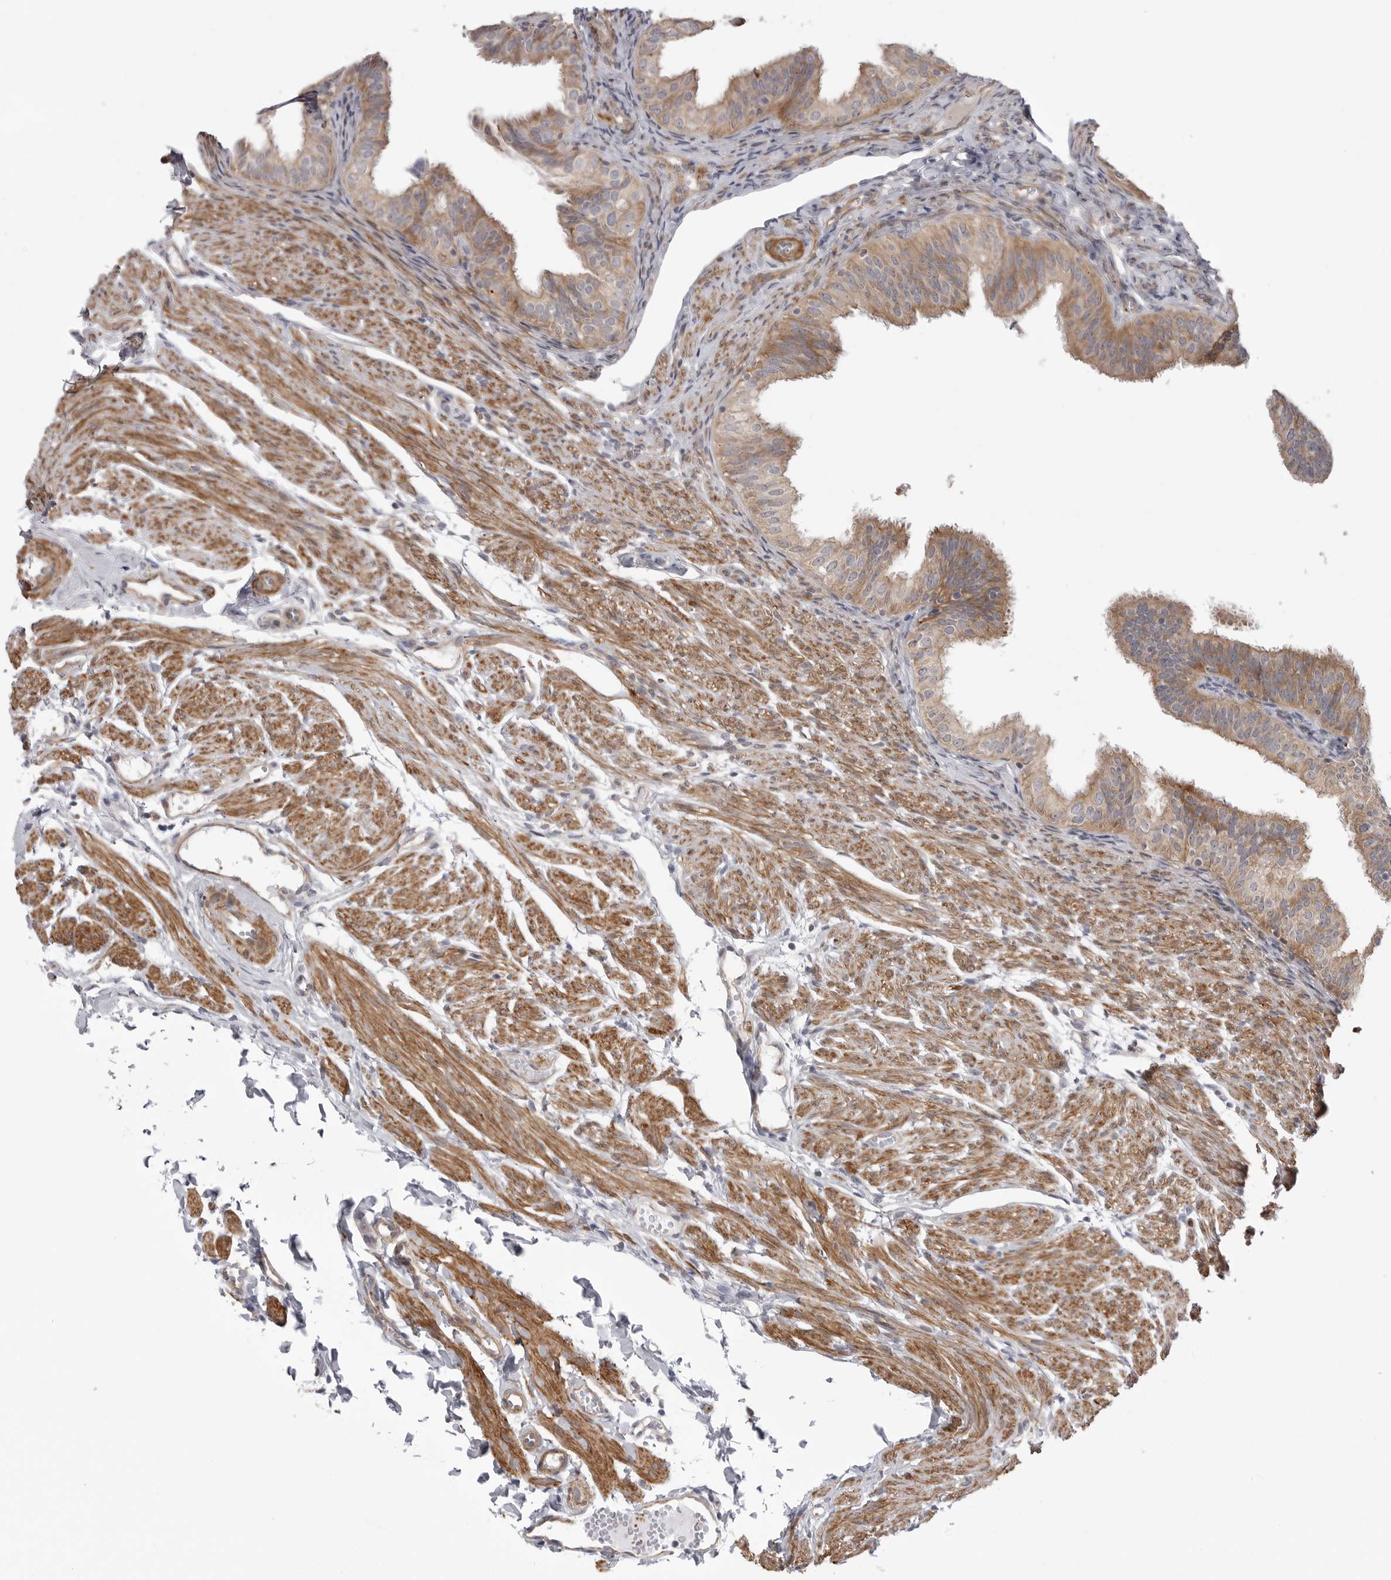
{"staining": {"intensity": "moderate", "quantity": "25%-75%", "location": "cytoplasmic/membranous"}, "tissue": "fallopian tube", "cell_type": "Glandular cells", "image_type": "normal", "snomed": [{"axis": "morphology", "description": "Normal tissue, NOS"}, {"axis": "topography", "description": "Fallopian tube"}], "caption": "This image demonstrates unremarkable fallopian tube stained with immunohistochemistry to label a protein in brown. The cytoplasmic/membranous of glandular cells show moderate positivity for the protein. Nuclei are counter-stained blue.", "gene": "SCP2", "patient": {"sex": "female", "age": 35}}